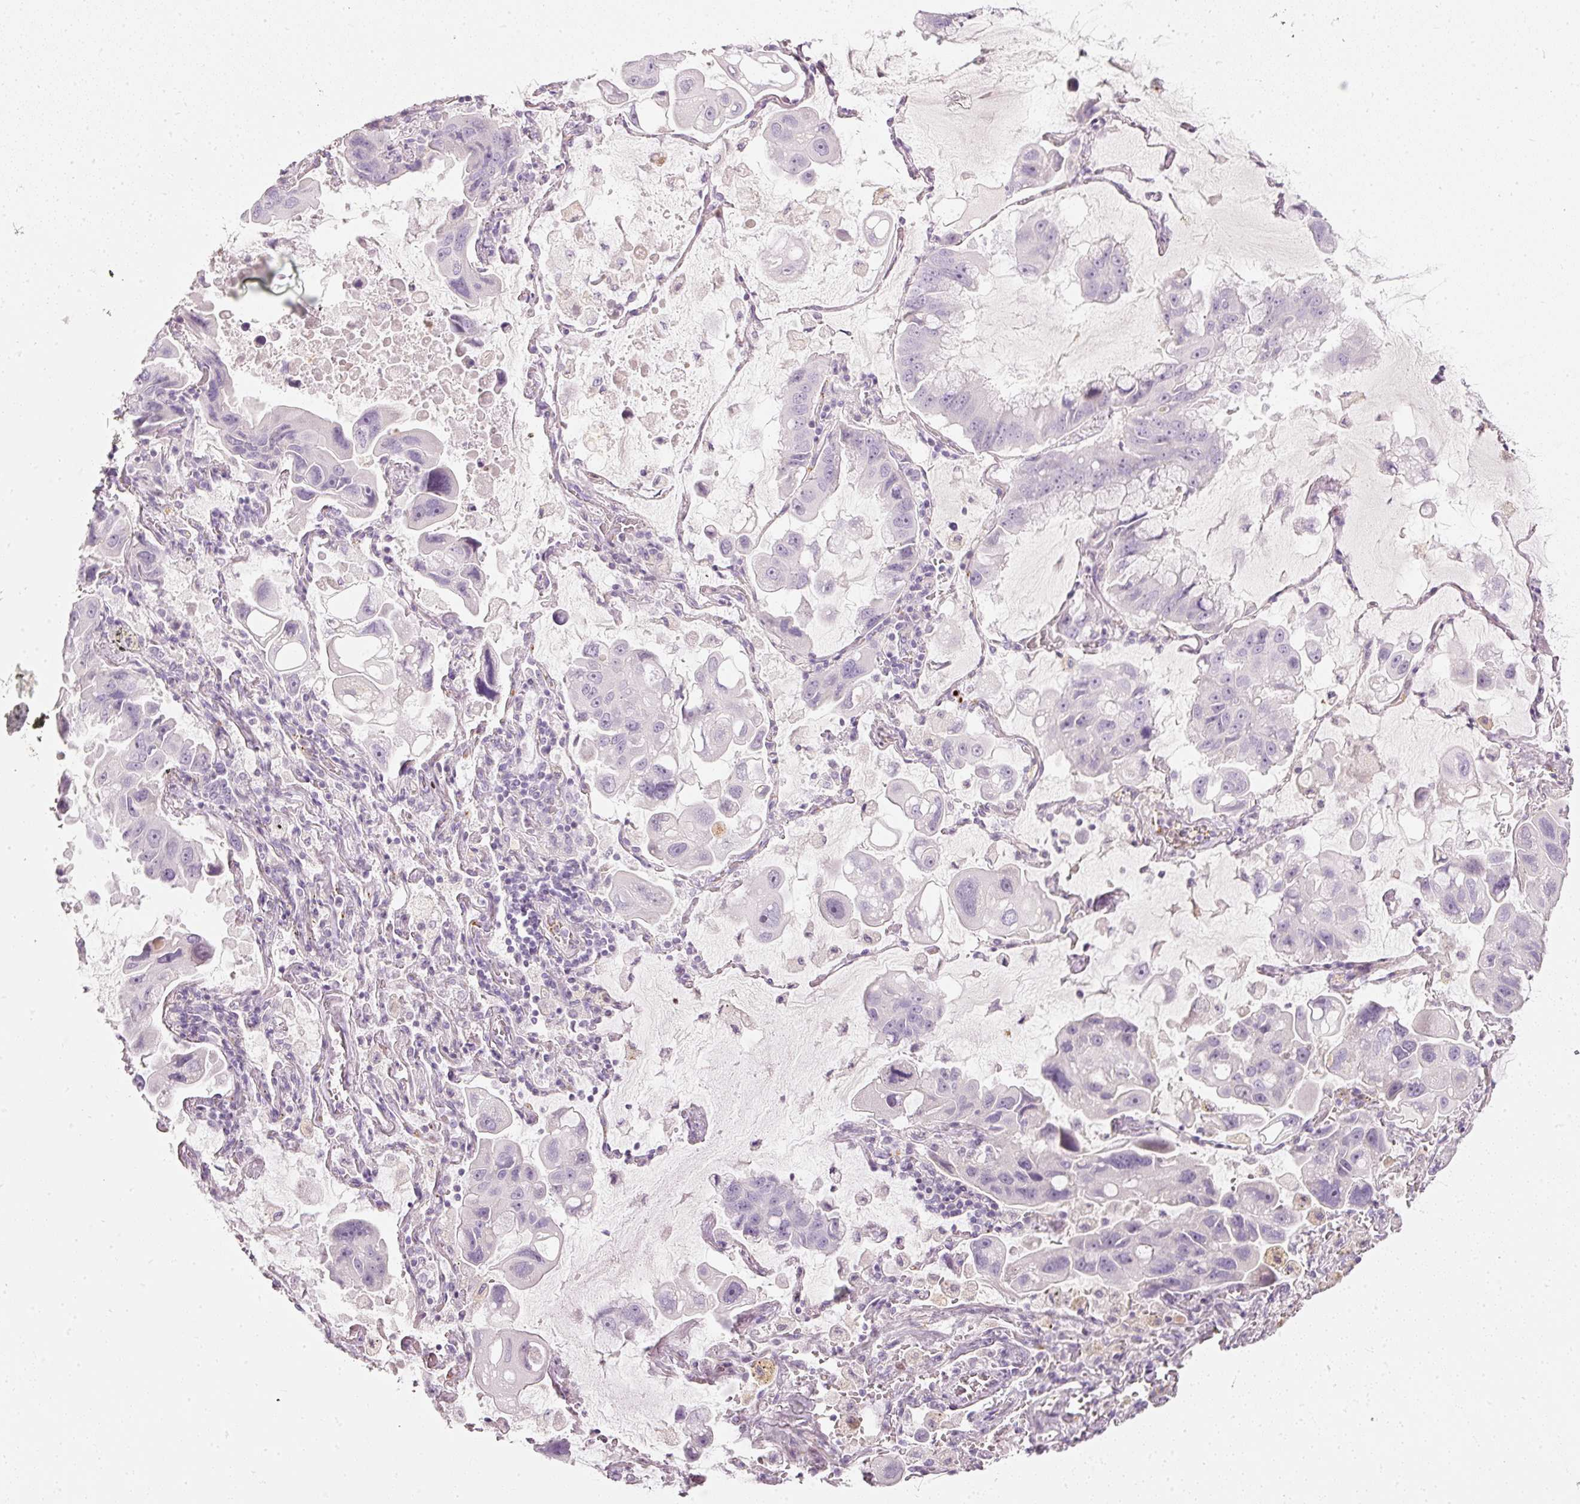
{"staining": {"intensity": "negative", "quantity": "none", "location": "none"}, "tissue": "lung cancer", "cell_type": "Tumor cells", "image_type": "cancer", "snomed": [{"axis": "morphology", "description": "Adenocarcinoma, NOS"}, {"axis": "topography", "description": "Lung"}], "caption": "An immunohistochemistry photomicrograph of lung cancer is shown. There is no staining in tumor cells of lung cancer. (DAB IHC with hematoxylin counter stain).", "gene": "LECT2", "patient": {"sex": "male", "age": 64}}